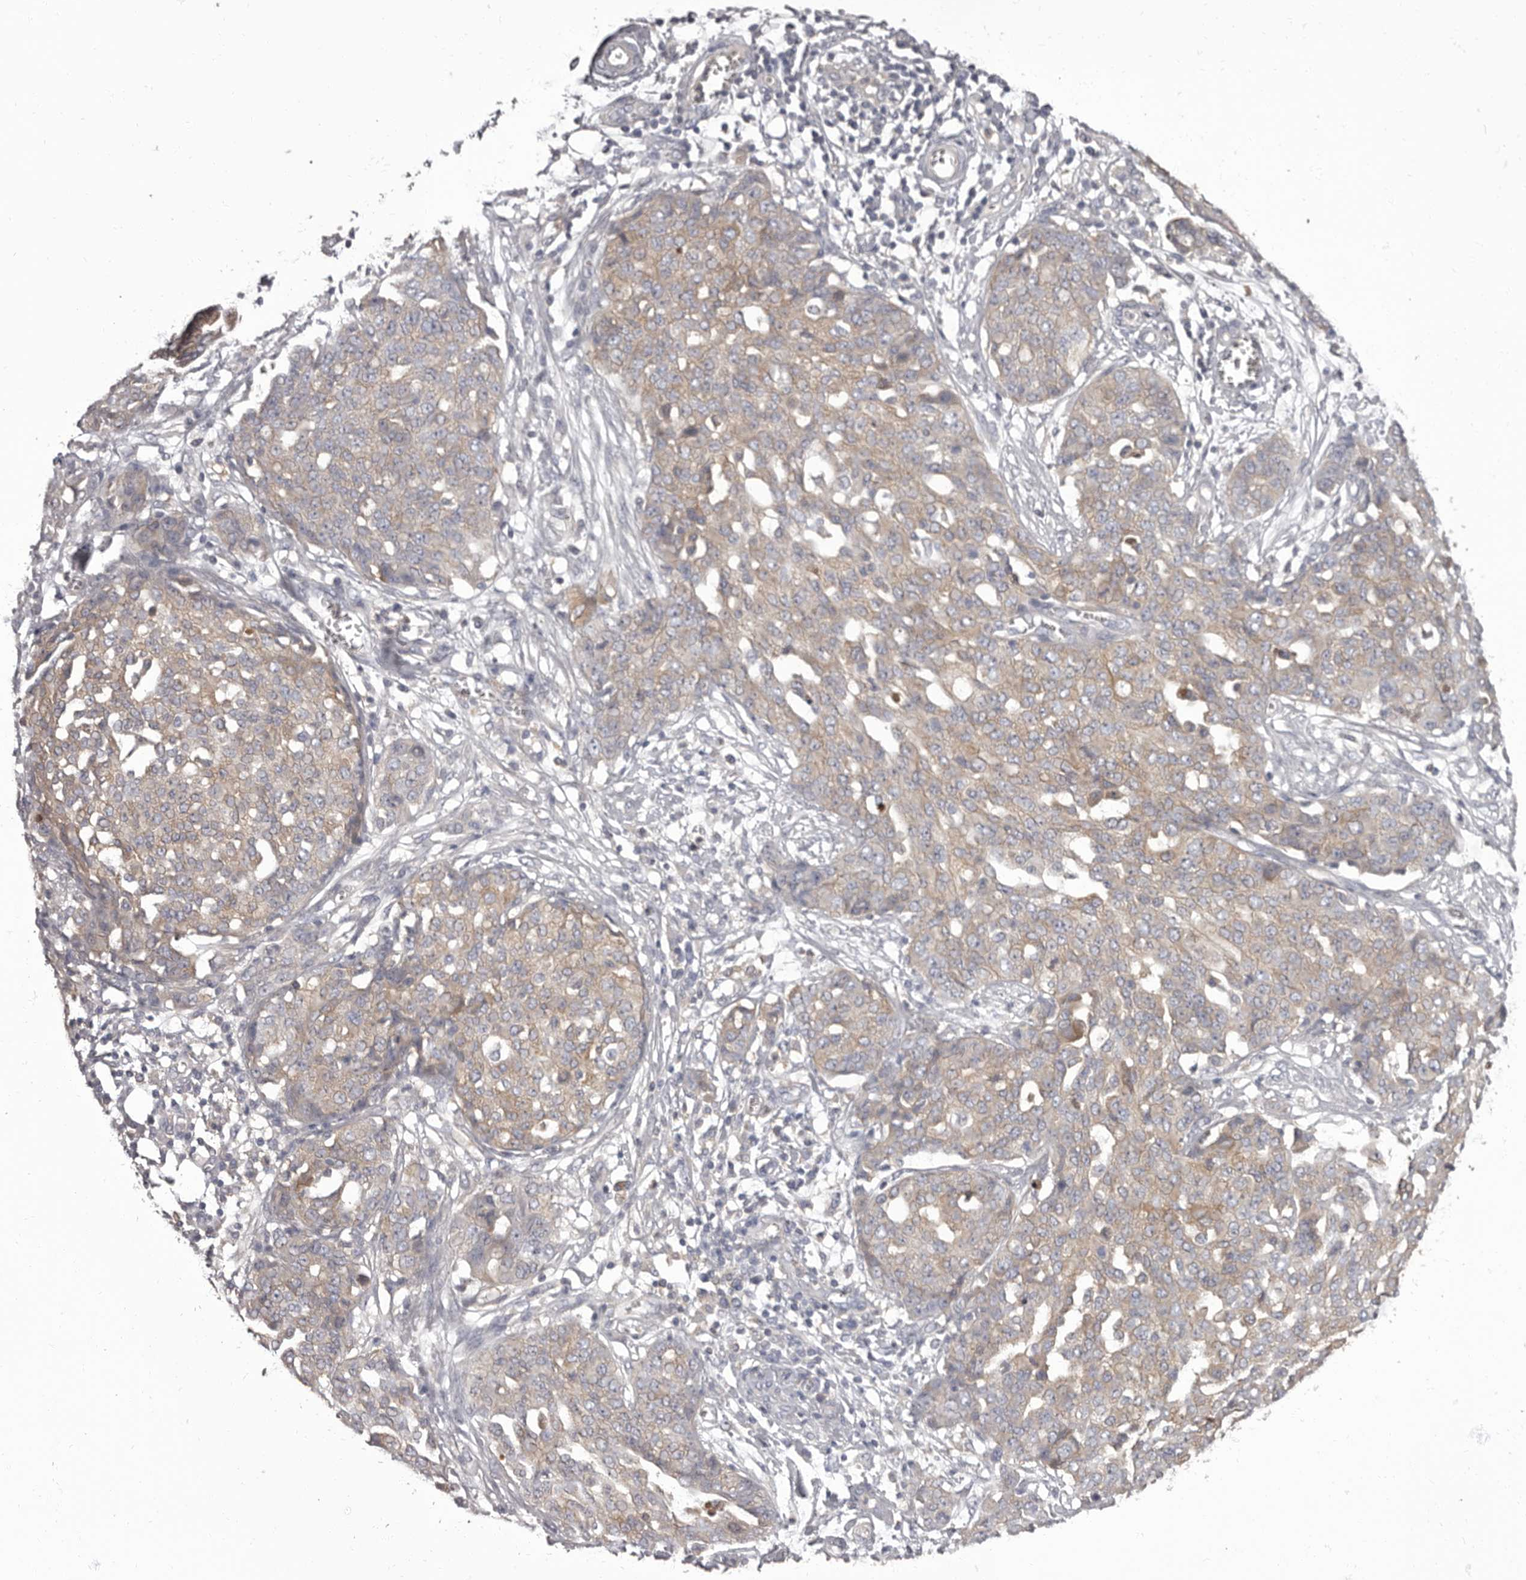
{"staining": {"intensity": "weak", "quantity": ">75%", "location": "cytoplasmic/membranous"}, "tissue": "ovarian cancer", "cell_type": "Tumor cells", "image_type": "cancer", "snomed": [{"axis": "morphology", "description": "Cystadenocarcinoma, serous, NOS"}, {"axis": "topography", "description": "Soft tissue"}, {"axis": "topography", "description": "Ovary"}], "caption": "A high-resolution image shows immunohistochemistry (IHC) staining of serous cystadenocarcinoma (ovarian), which shows weak cytoplasmic/membranous positivity in about >75% of tumor cells. Nuclei are stained in blue.", "gene": "APEH", "patient": {"sex": "female", "age": 57}}